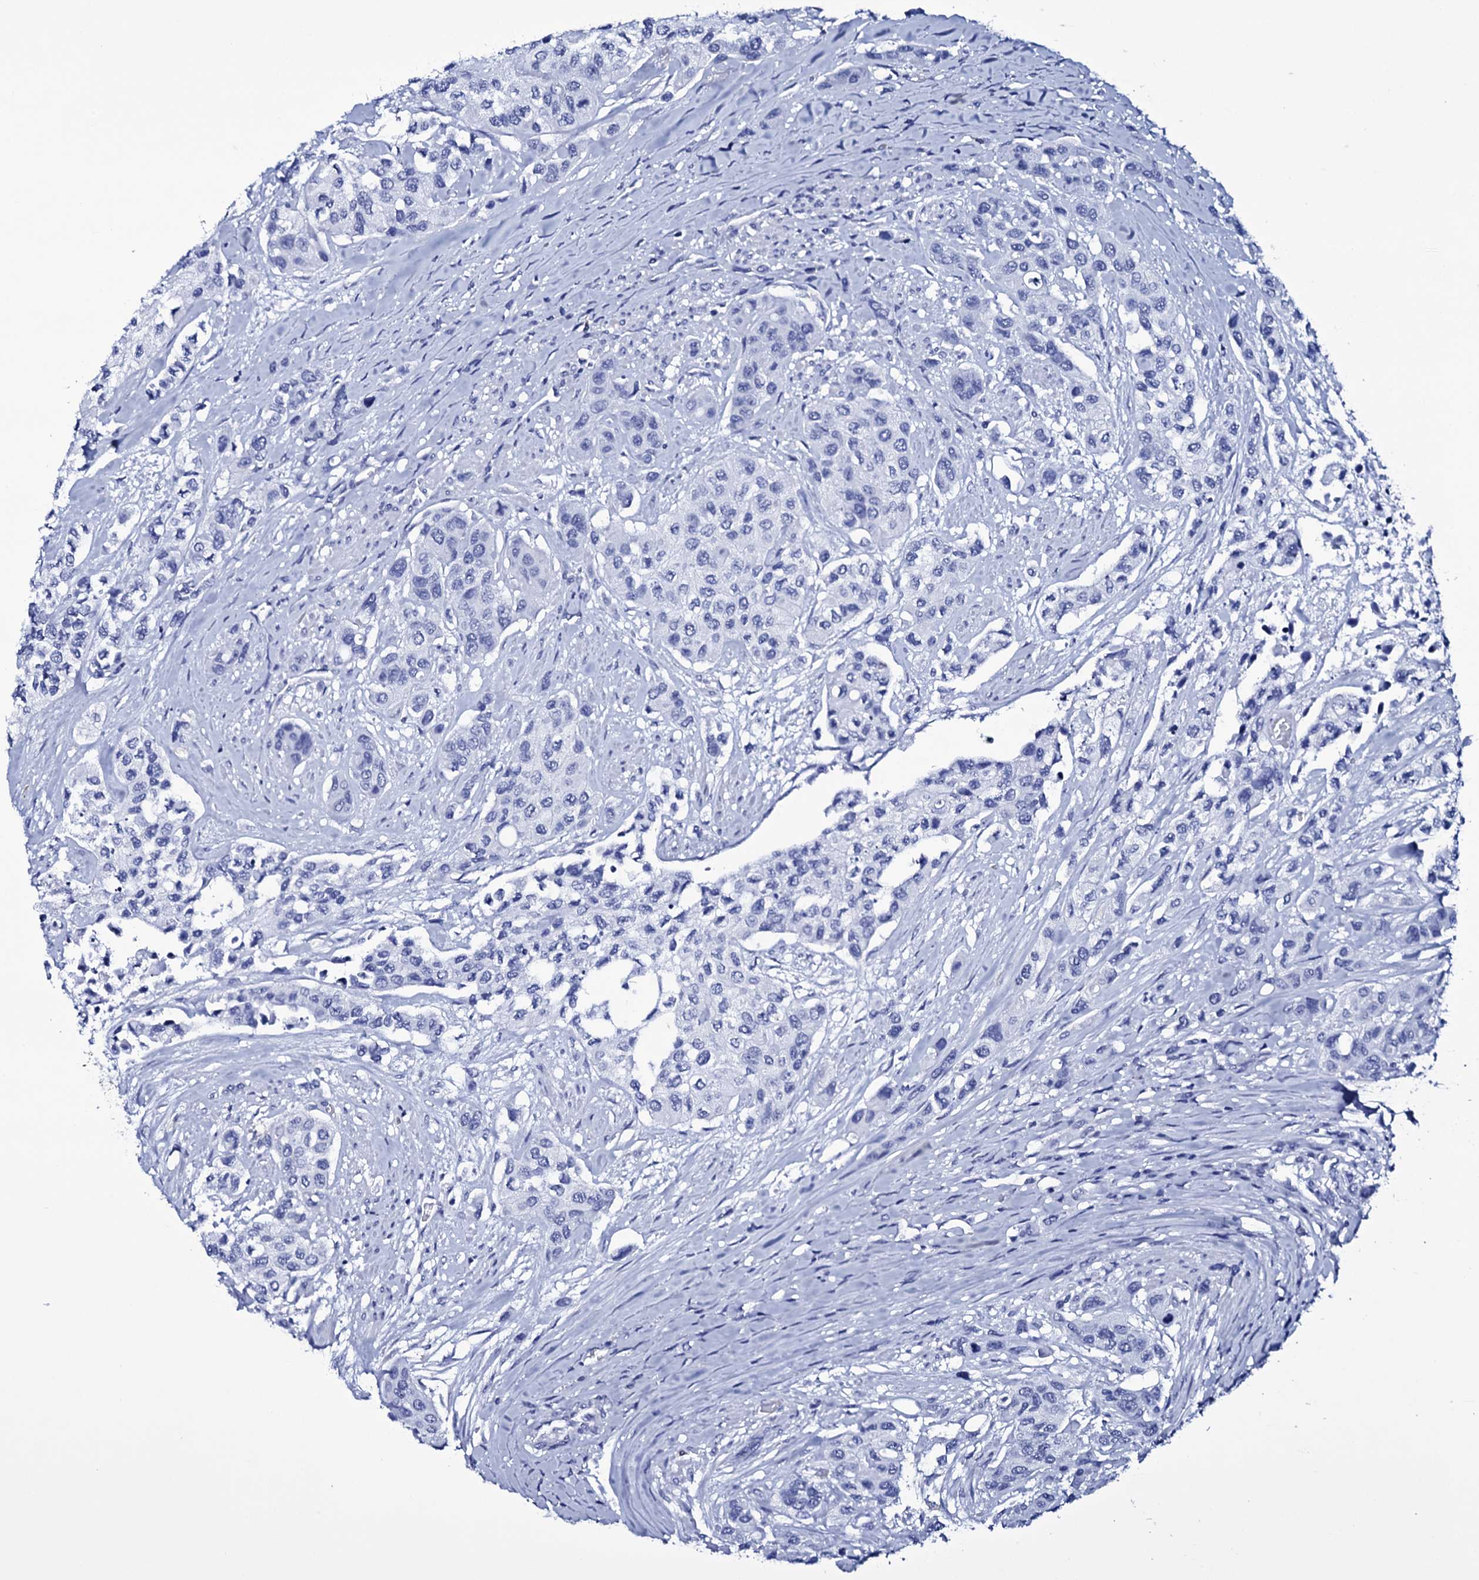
{"staining": {"intensity": "negative", "quantity": "none", "location": "none"}, "tissue": "urothelial cancer", "cell_type": "Tumor cells", "image_type": "cancer", "snomed": [{"axis": "morphology", "description": "Normal tissue, NOS"}, {"axis": "morphology", "description": "Urothelial carcinoma, High grade"}, {"axis": "topography", "description": "Vascular tissue"}, {"axis": "topography", "description": "Urinary bladder"}], "caption": "Immunohistochemistry (IHC) of high-grade urothelial carcinoma reveals no staining in tumor cells. (DAB (3,3'-diaminobenzidine) immunohistochemistry (IHC) visualized using brightfield microscopy, high magnification).", "gene": "ITPRID2", "patient": {"sex": "female", "age": 56}}